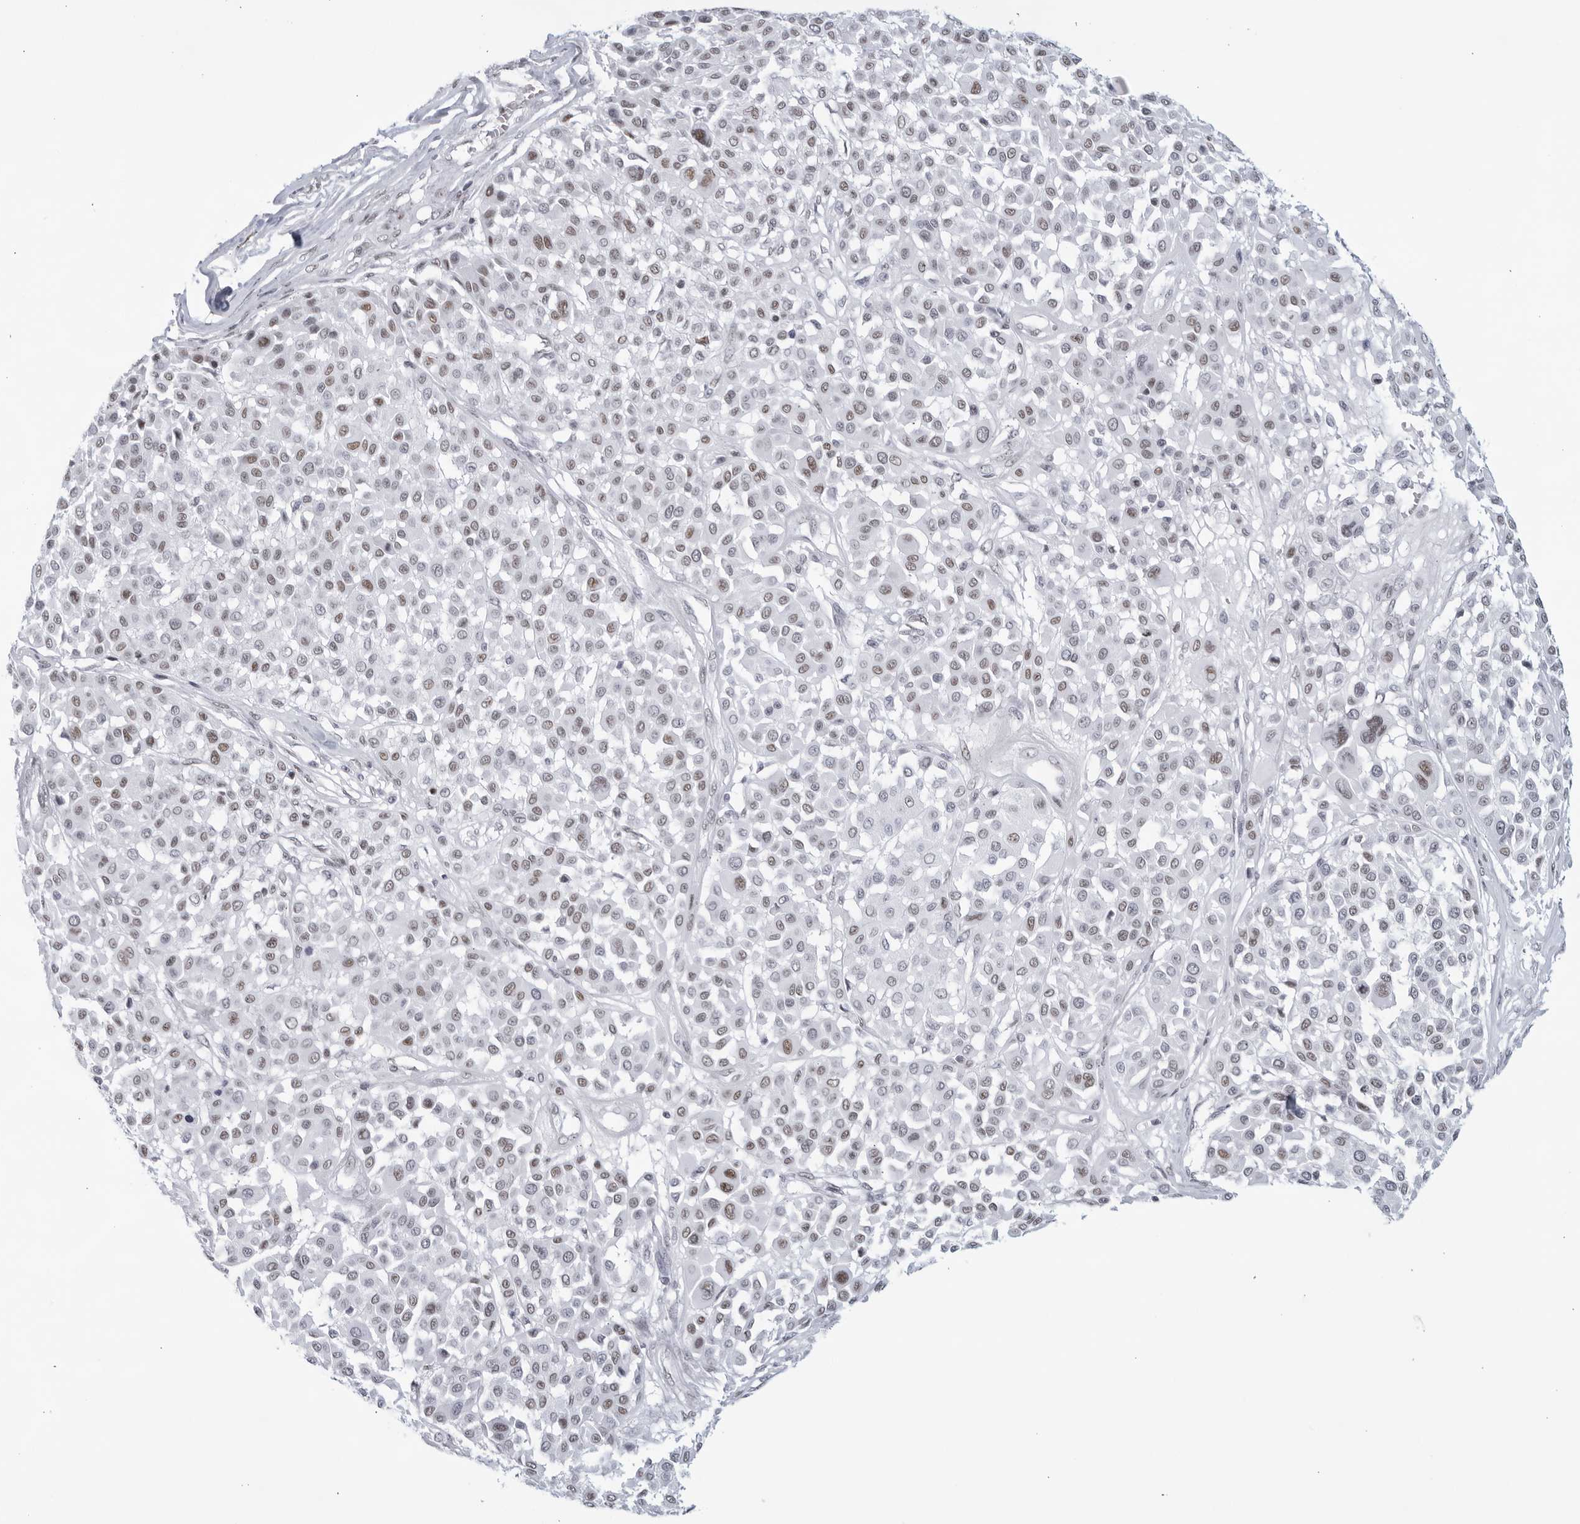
{"staining": {"intensity": "moderate", "quantity": "<25%", "location": "nuclear"}, "tissue": "melanoma", "cell_type": "Tumor cells", "image_type": "cancer", "snomed": [{"axis": "morphology", "description": "Malignant melanoma, Metastatic site"}, {"axis": "topography", "description": "Soft tissue"}], "caption": "A photomicrograph of malignant melanoma (metastatic site) stained for a protein displays moderate nuclear brown staining in tumor cells.", "gene": "HP1BP3", "patient": {"sex": "male", "age": 41}}